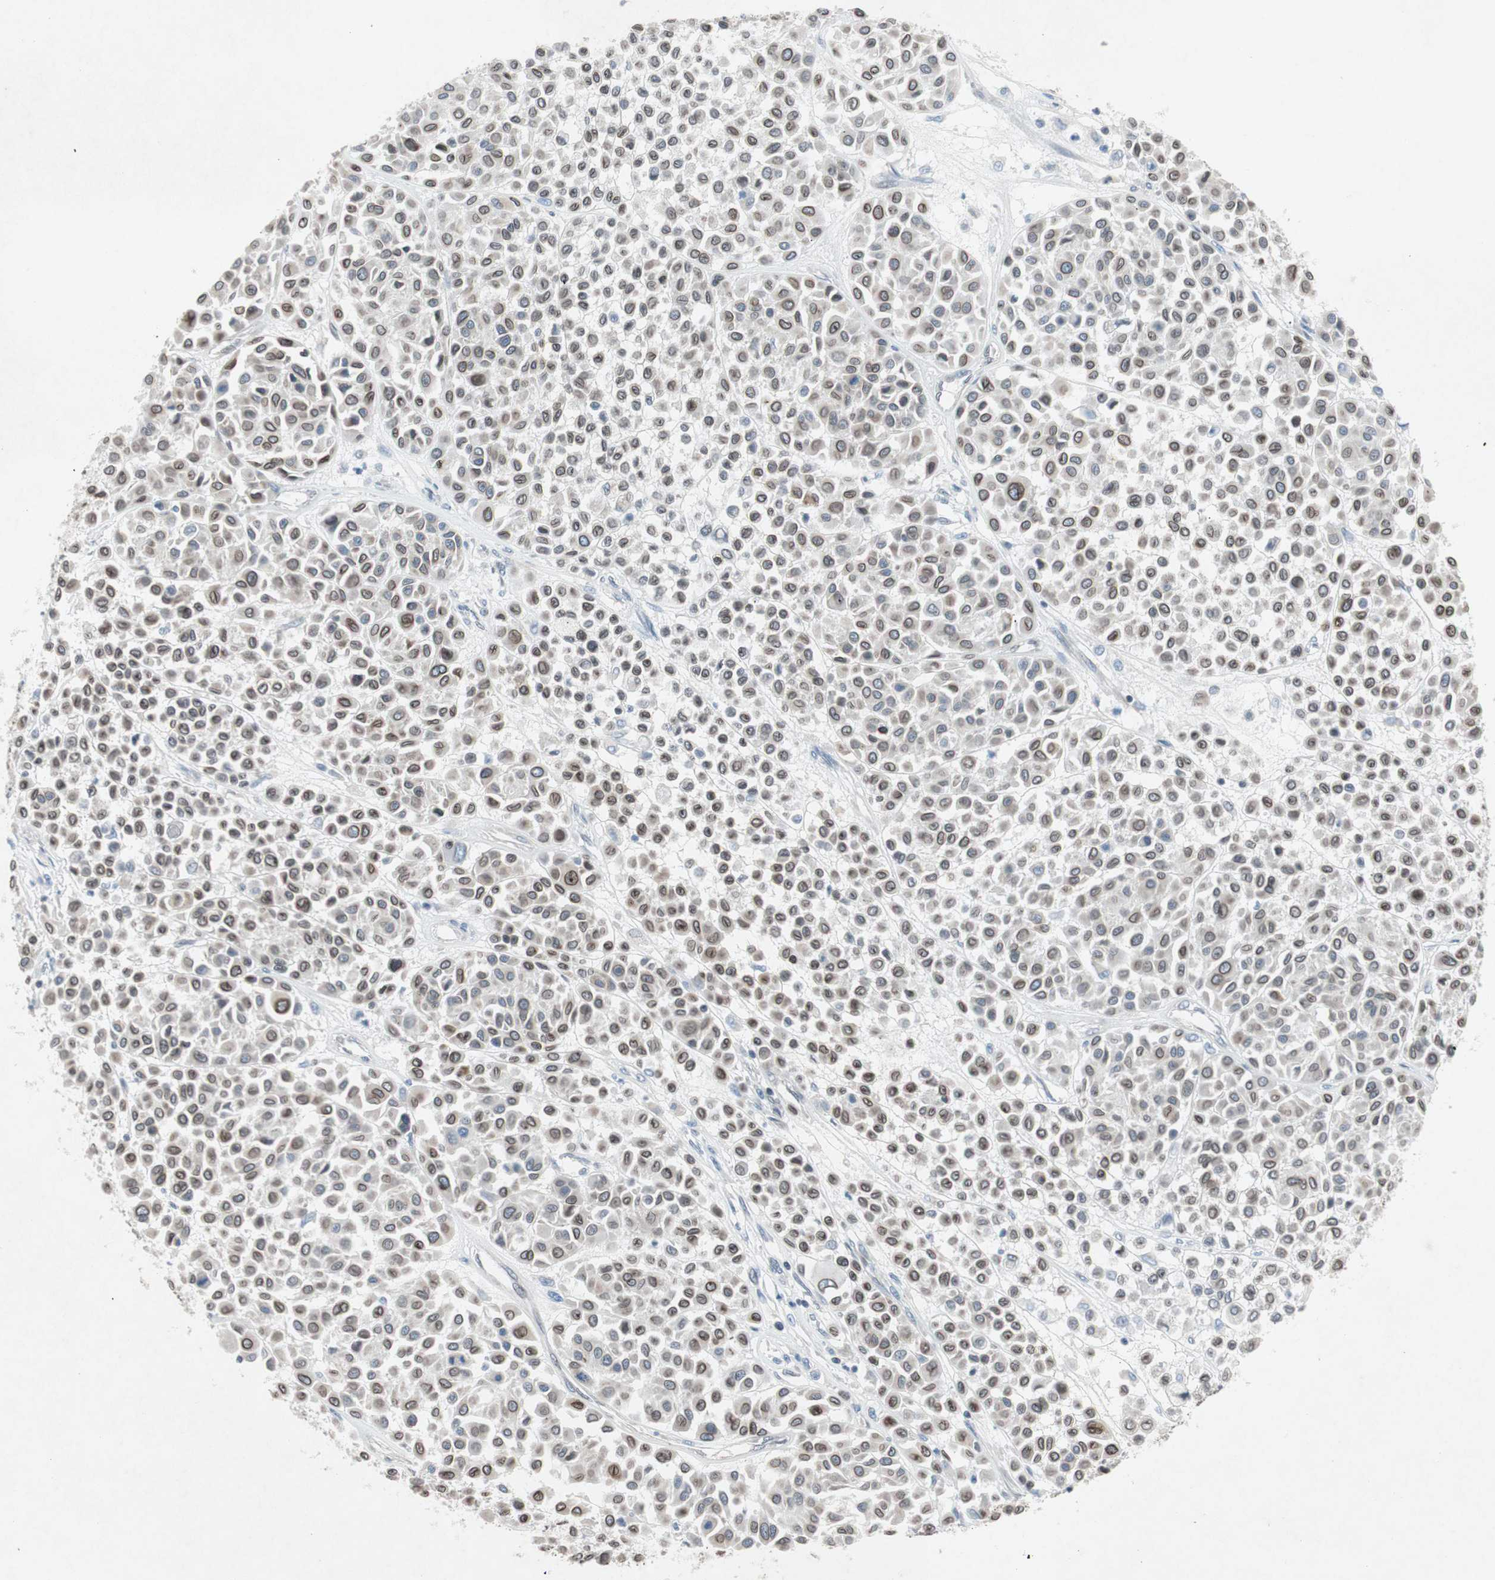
{"staining": {"intensity": "moderate", "quantity": ">75%", "location": "cytoplasmic/membranous,nuclear"}, "tissue": "melanoma", "cell_type": "Tumor cells", "image_type": "cancer", "snomed": [{"axis": "morphology", "description": "Malignant melanoma, Metastatic site"}, {"axis": "topography", "description": "Soft tissue"}], "caption": "This is a micrograph of IHC staining of melanoma, which shows moderate expression in the cytoplasmic/membranous and nuclear of tumor cells.", "gene": "ARNT2", "patient": {"sex": "male", "age": 41}}